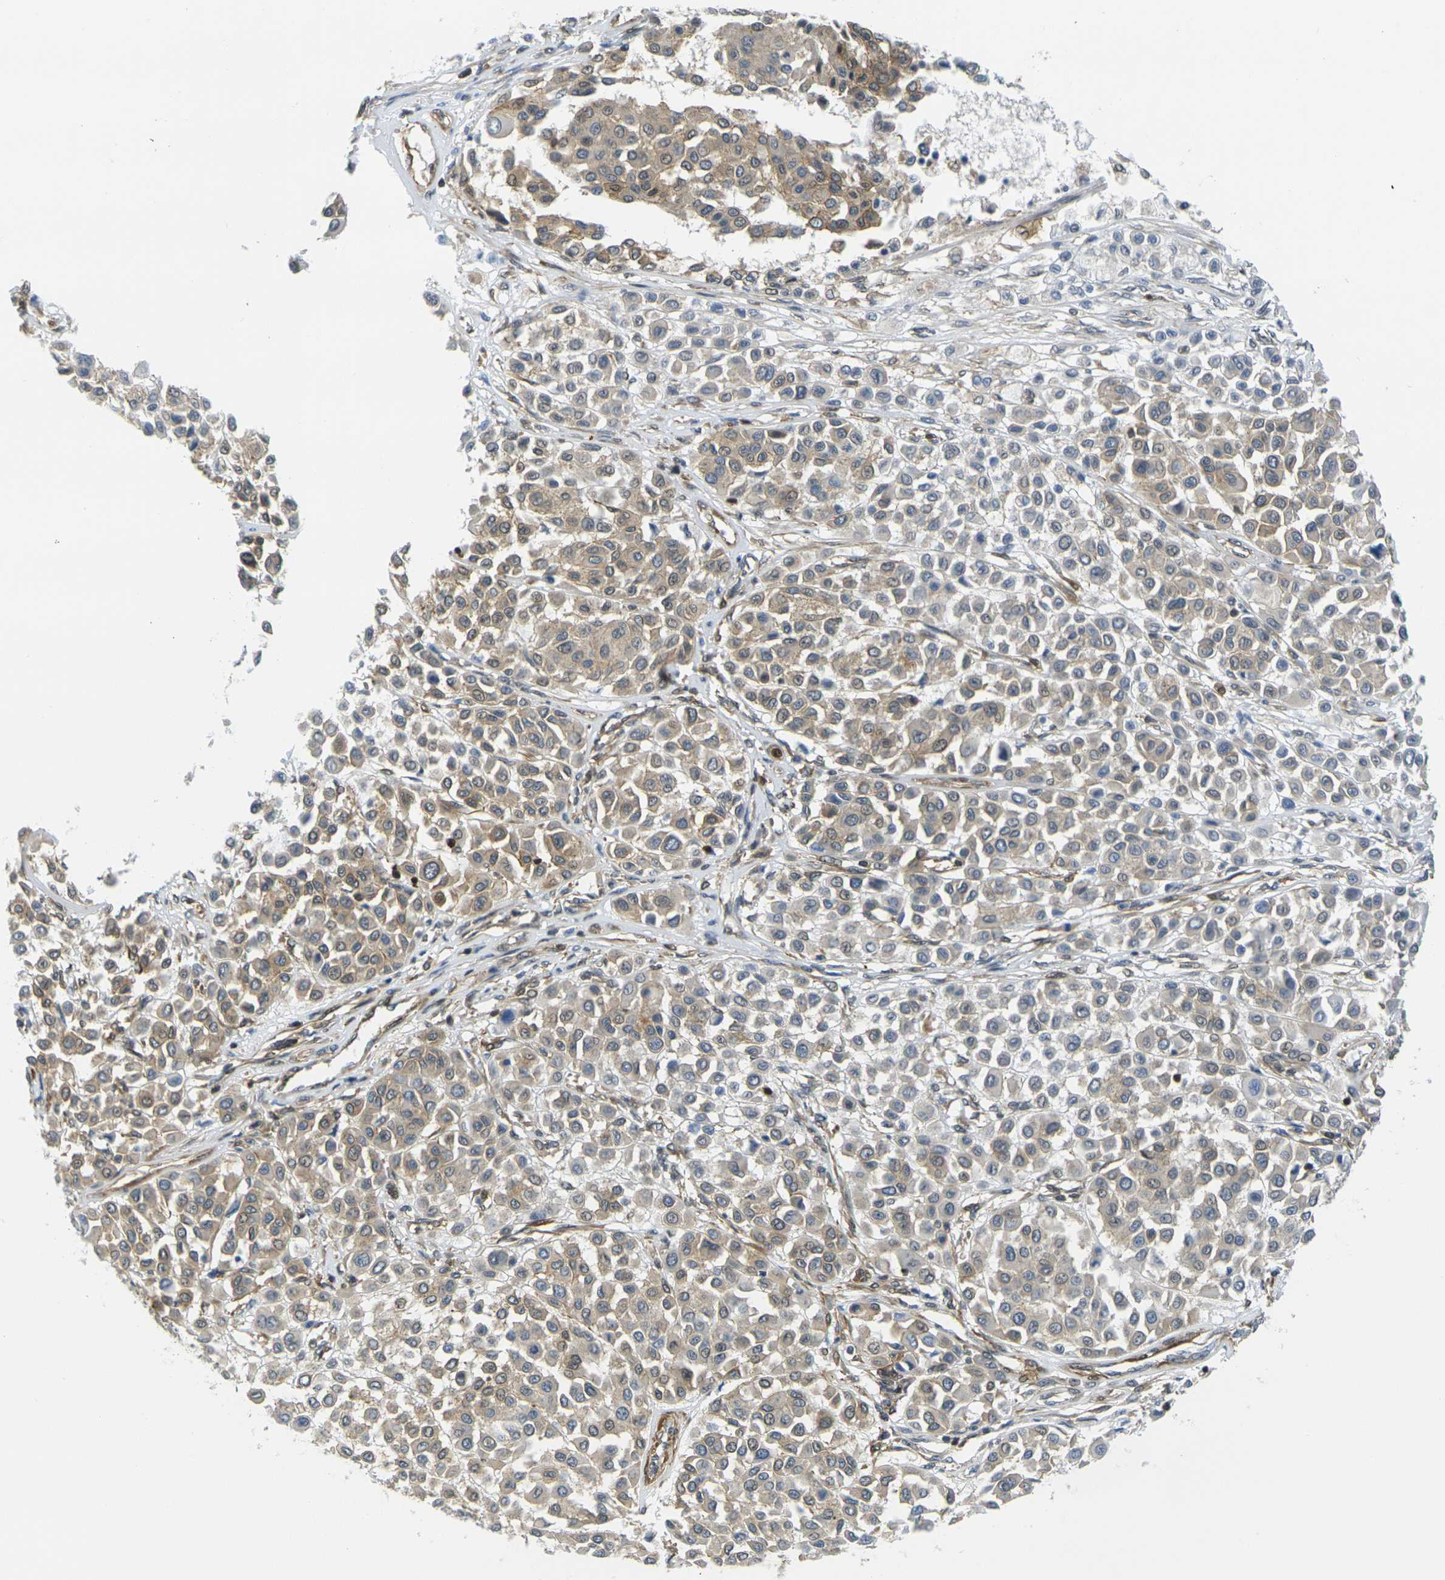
{"staining": {"intensity": "weak", "quantity": ">75%", "location": "cytoplasmic/membranous"}, "tissue": "melanoma", "cell_type": "Tumor cells", "image_type": "cancer", "snomed": [{"axis": "morphology", "description": "Malignant melanoma, Metastatic site"}, {"axis": "topography", "description": "Soft tissue"}], "caption": "Protein expression by IHC reveals weak cytoplasmic/membranous staining in approximately >75% of tumor cells in melanoma.", "gene": "LASP1", "patient": {"sex": "male", "age": 41}}